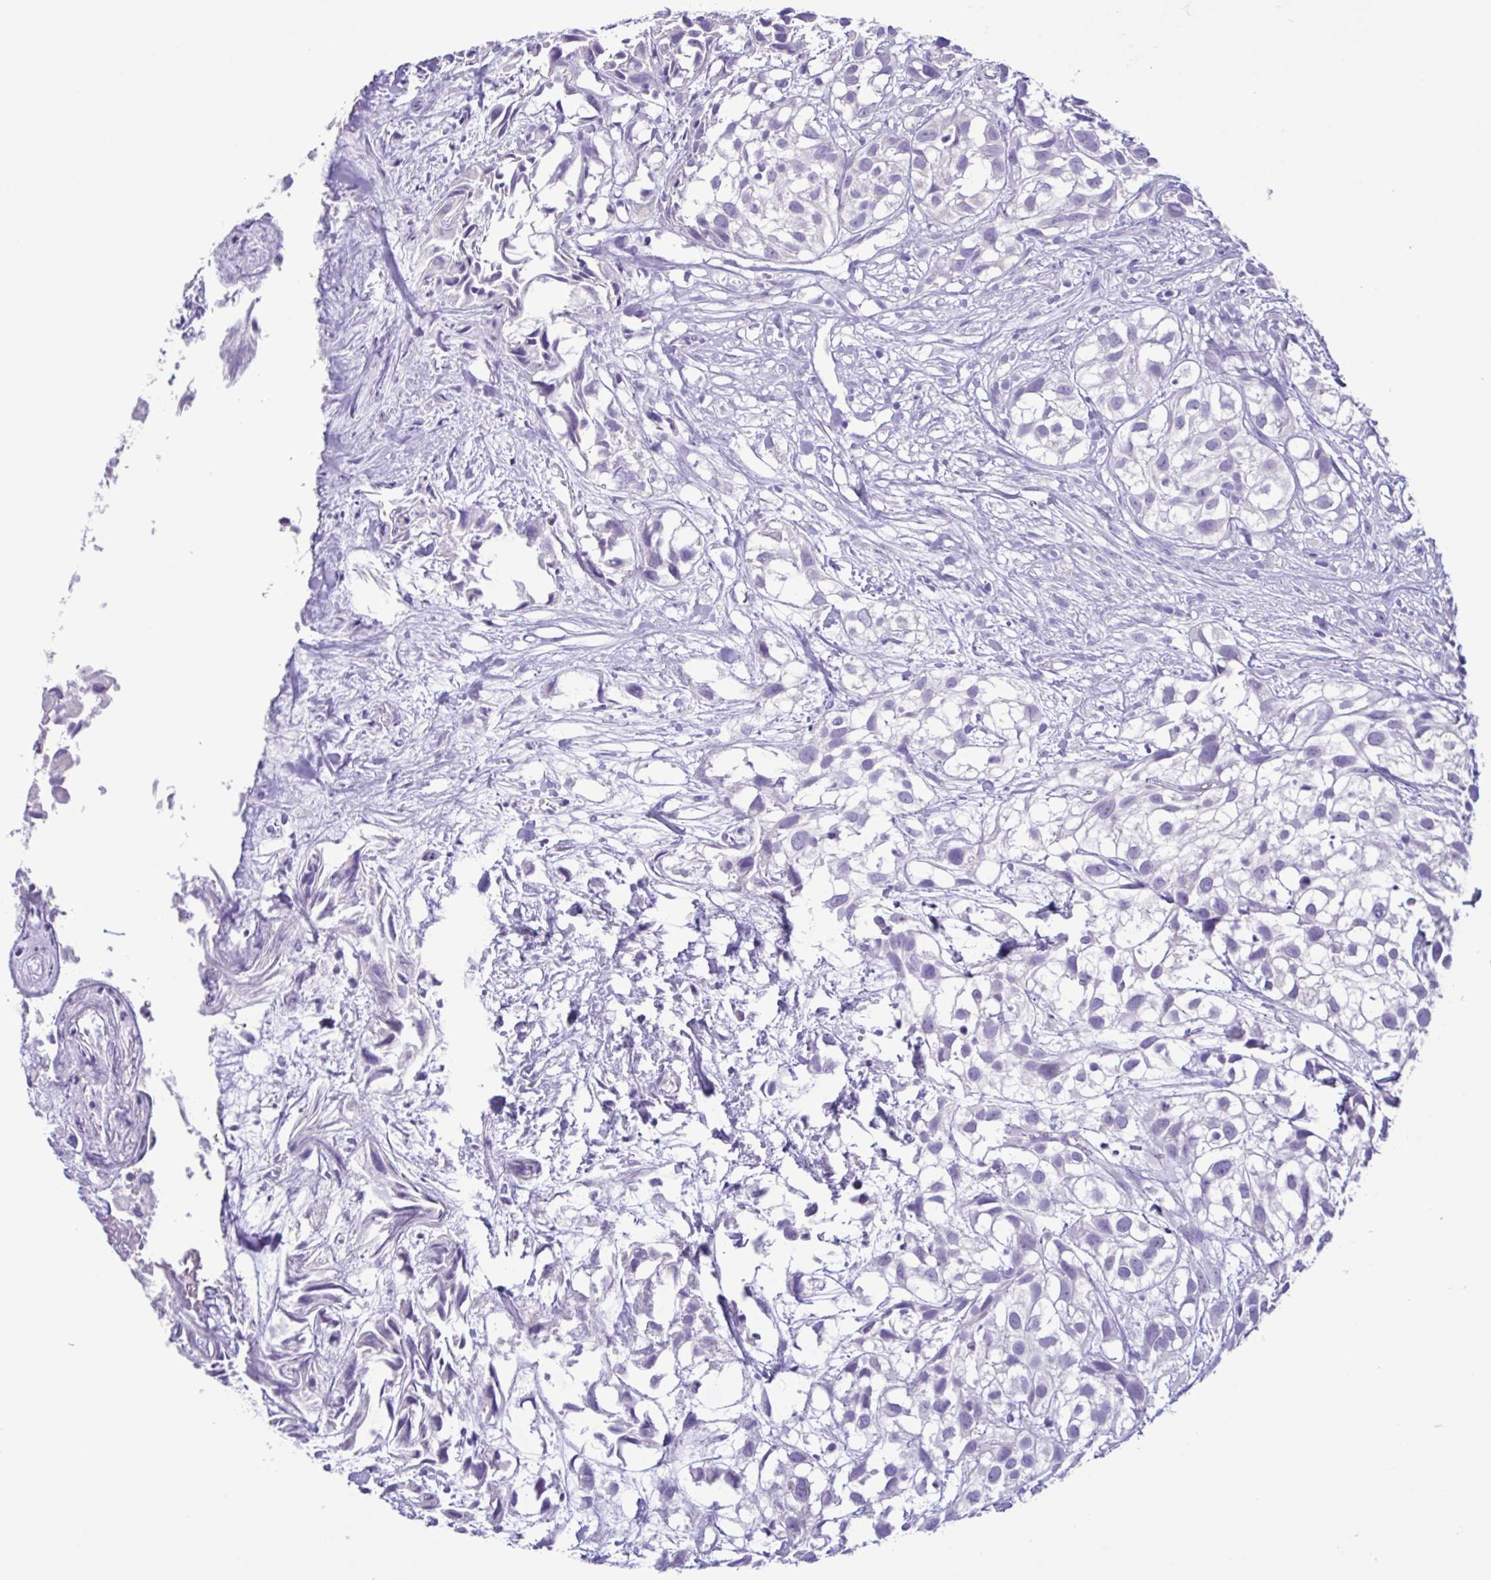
{"staining": {"intensity": "negative", "quantity": "none", "location": "none"}, "tissue": "urothelial cancer", "cell_type": "Tumor cells", "image_type": "cancer", "snomed": [{"axis": "morphology", "description": "Urothelial carcinoma, High grade"}, {"axis": "topography", "description": "Urinary bladder"}], "caption": "Protein analysis of urothelial cancer shows no significant expression in tumor cells. (DAB (3,3'-diaminobenzidine) IHC, high magnification).", "gene": "CBY2", "patient": {"sex": "male", "age": 56}}